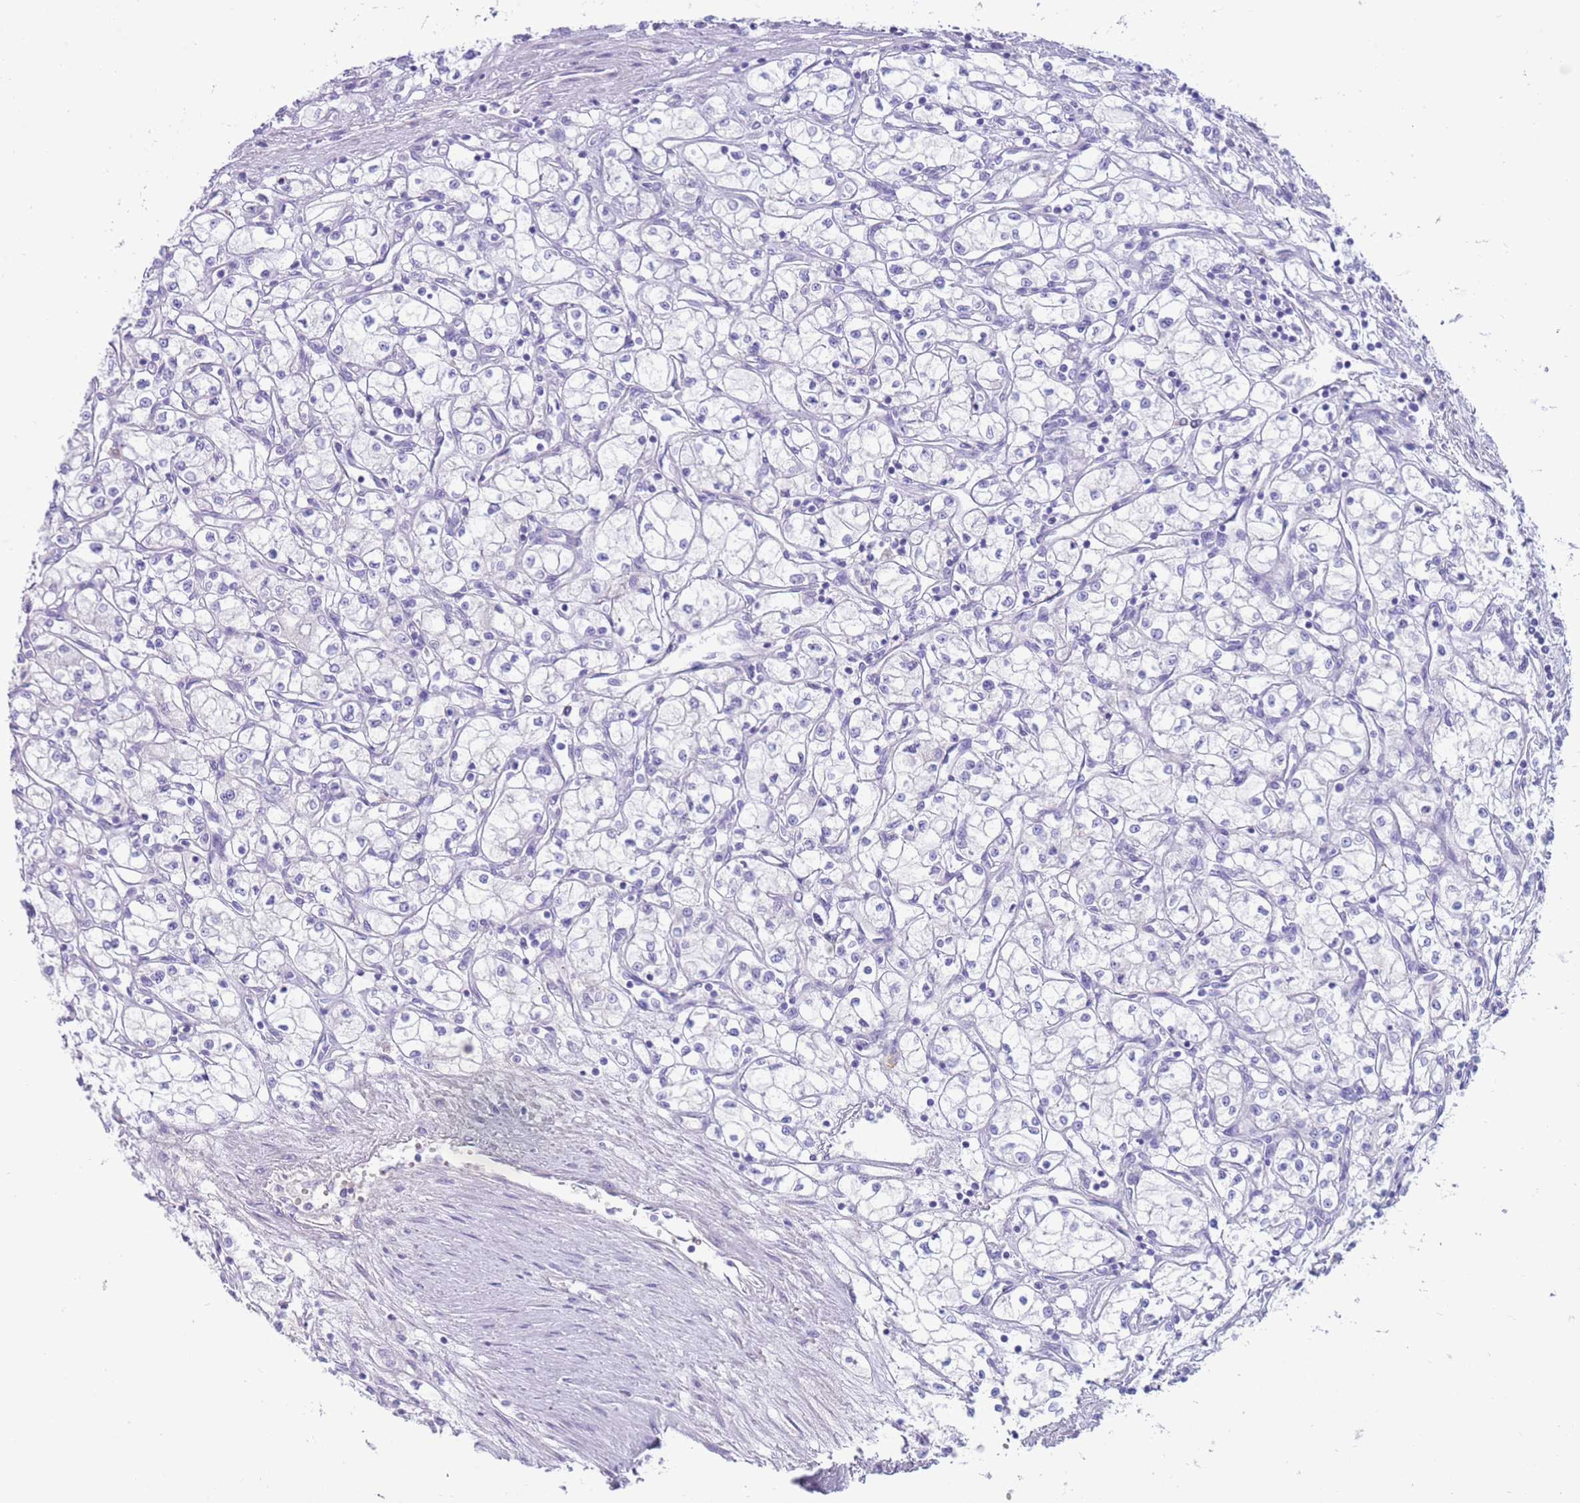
{"staining": {"intensity": "negative", "quantity": "none", "location": "none"}, "tissue": "renal cancer", "cell_type": "Tumor cells", "image_type": "cancer", "snomed": [{"axis": "morphology", "description": "Adenocarcinoma, NOS"}, {"axis": "topography", "description": "Kidney"}], "caption": "A high-resolution micrograph shows immunohistochemistry staining of adenocarcinoma (renal), which reveals no significant staining in tumor cells.", "gene": "EVPLL", "patient": {"sex": "male", "age": 59}}